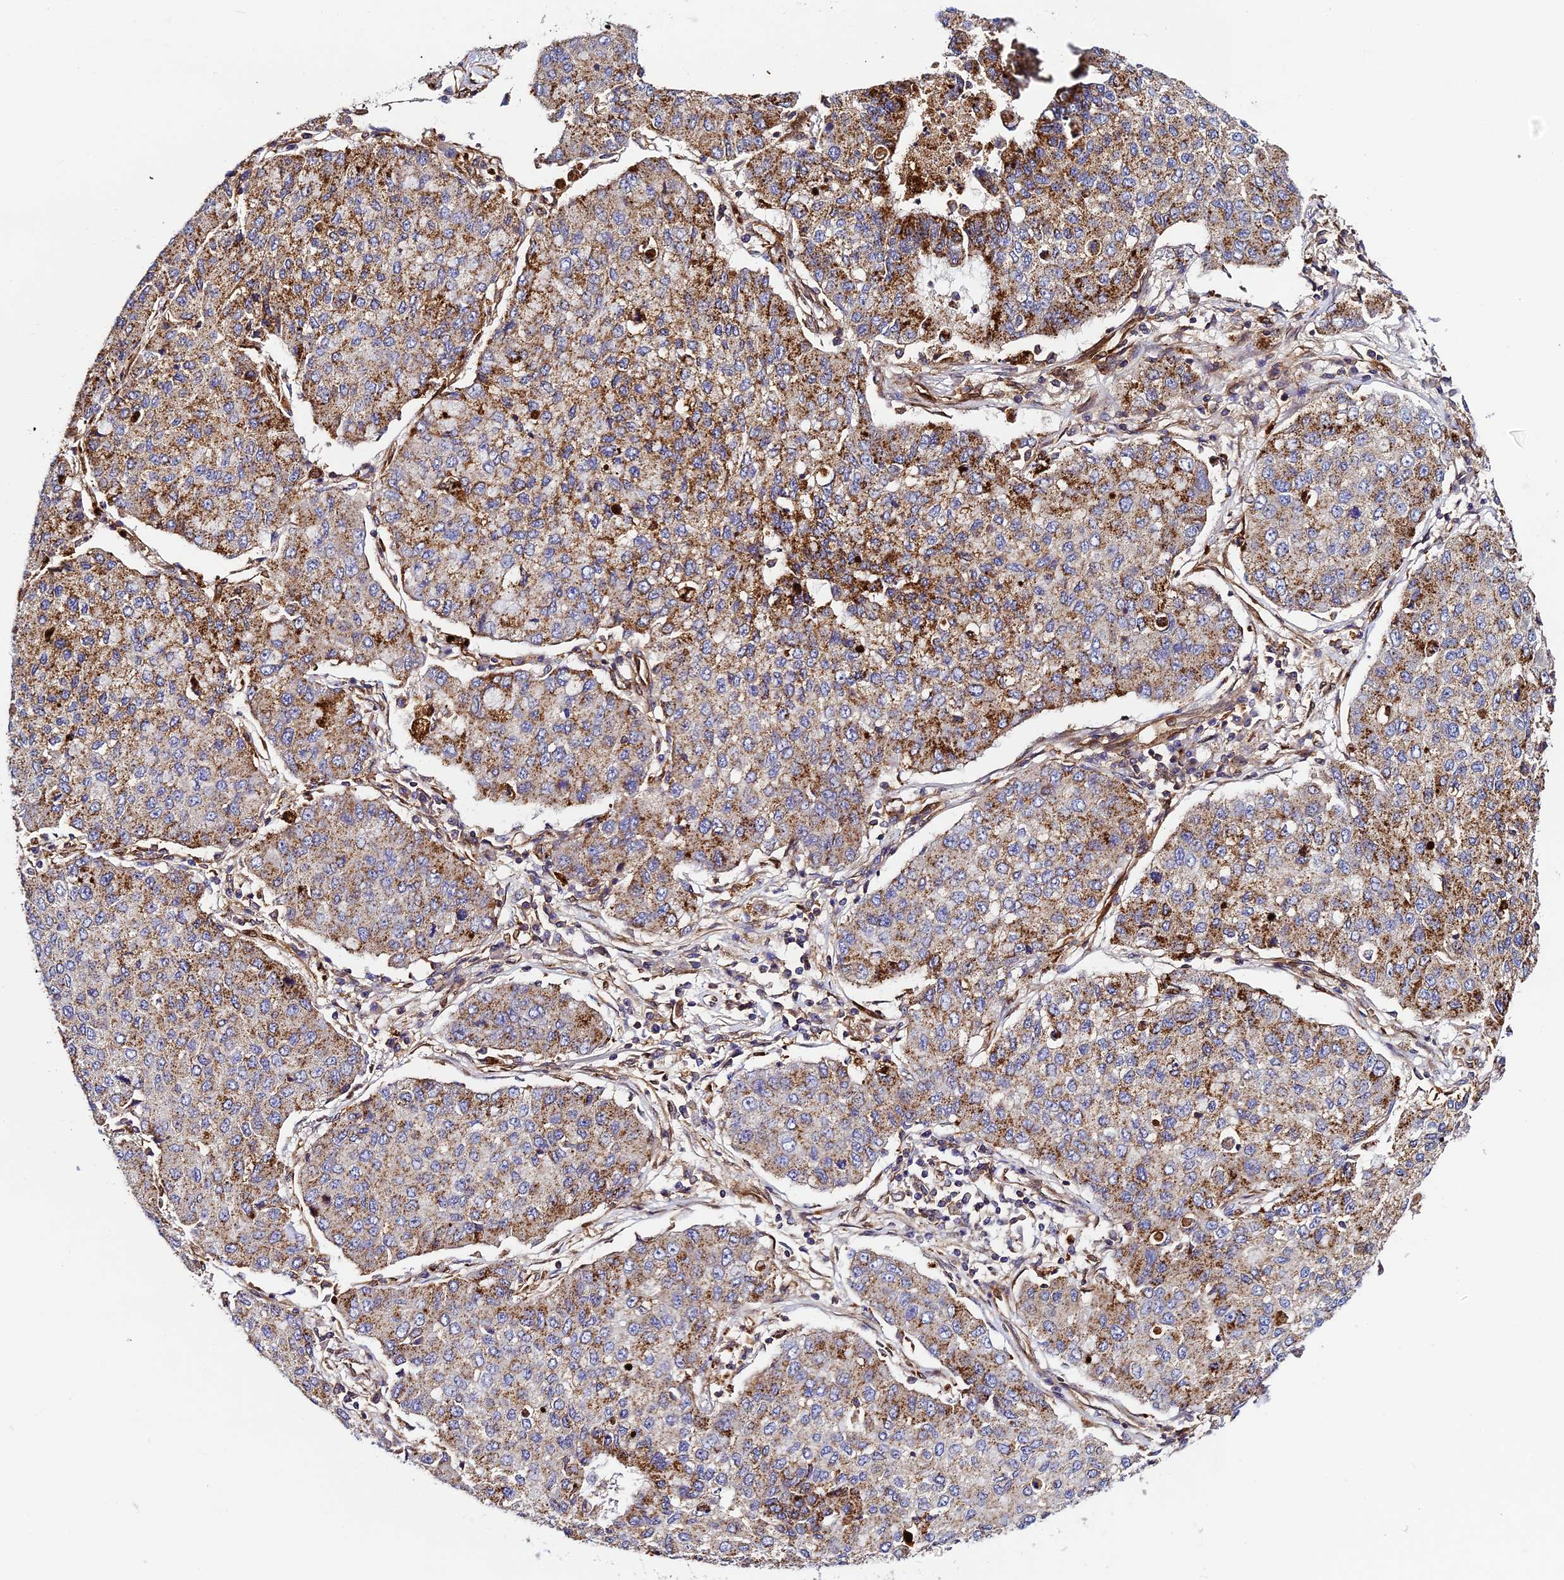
{"staining": {"intensity": "strong", "quantity": "25%-75%", "location": "cytoplasmic/membranous"}, "tissue": "lung cancer", "cell_type": "Tumor cells", "image_type": "cancer", "snomed": [{"axis": "morphology", "description": "Squamous cell carcinoma, NOS"}, {"axis": "topography", "description": "Lung"}], "caption": "There is high levels of strong cytoplasmic/membranous expression in tumor cells of lung cancer (squamous cell carcinoma), as demonstrated by immunohistochemical staining (brown color).", "gene": "TRPV2", "patient": {"sex": "male", "age": 74}}